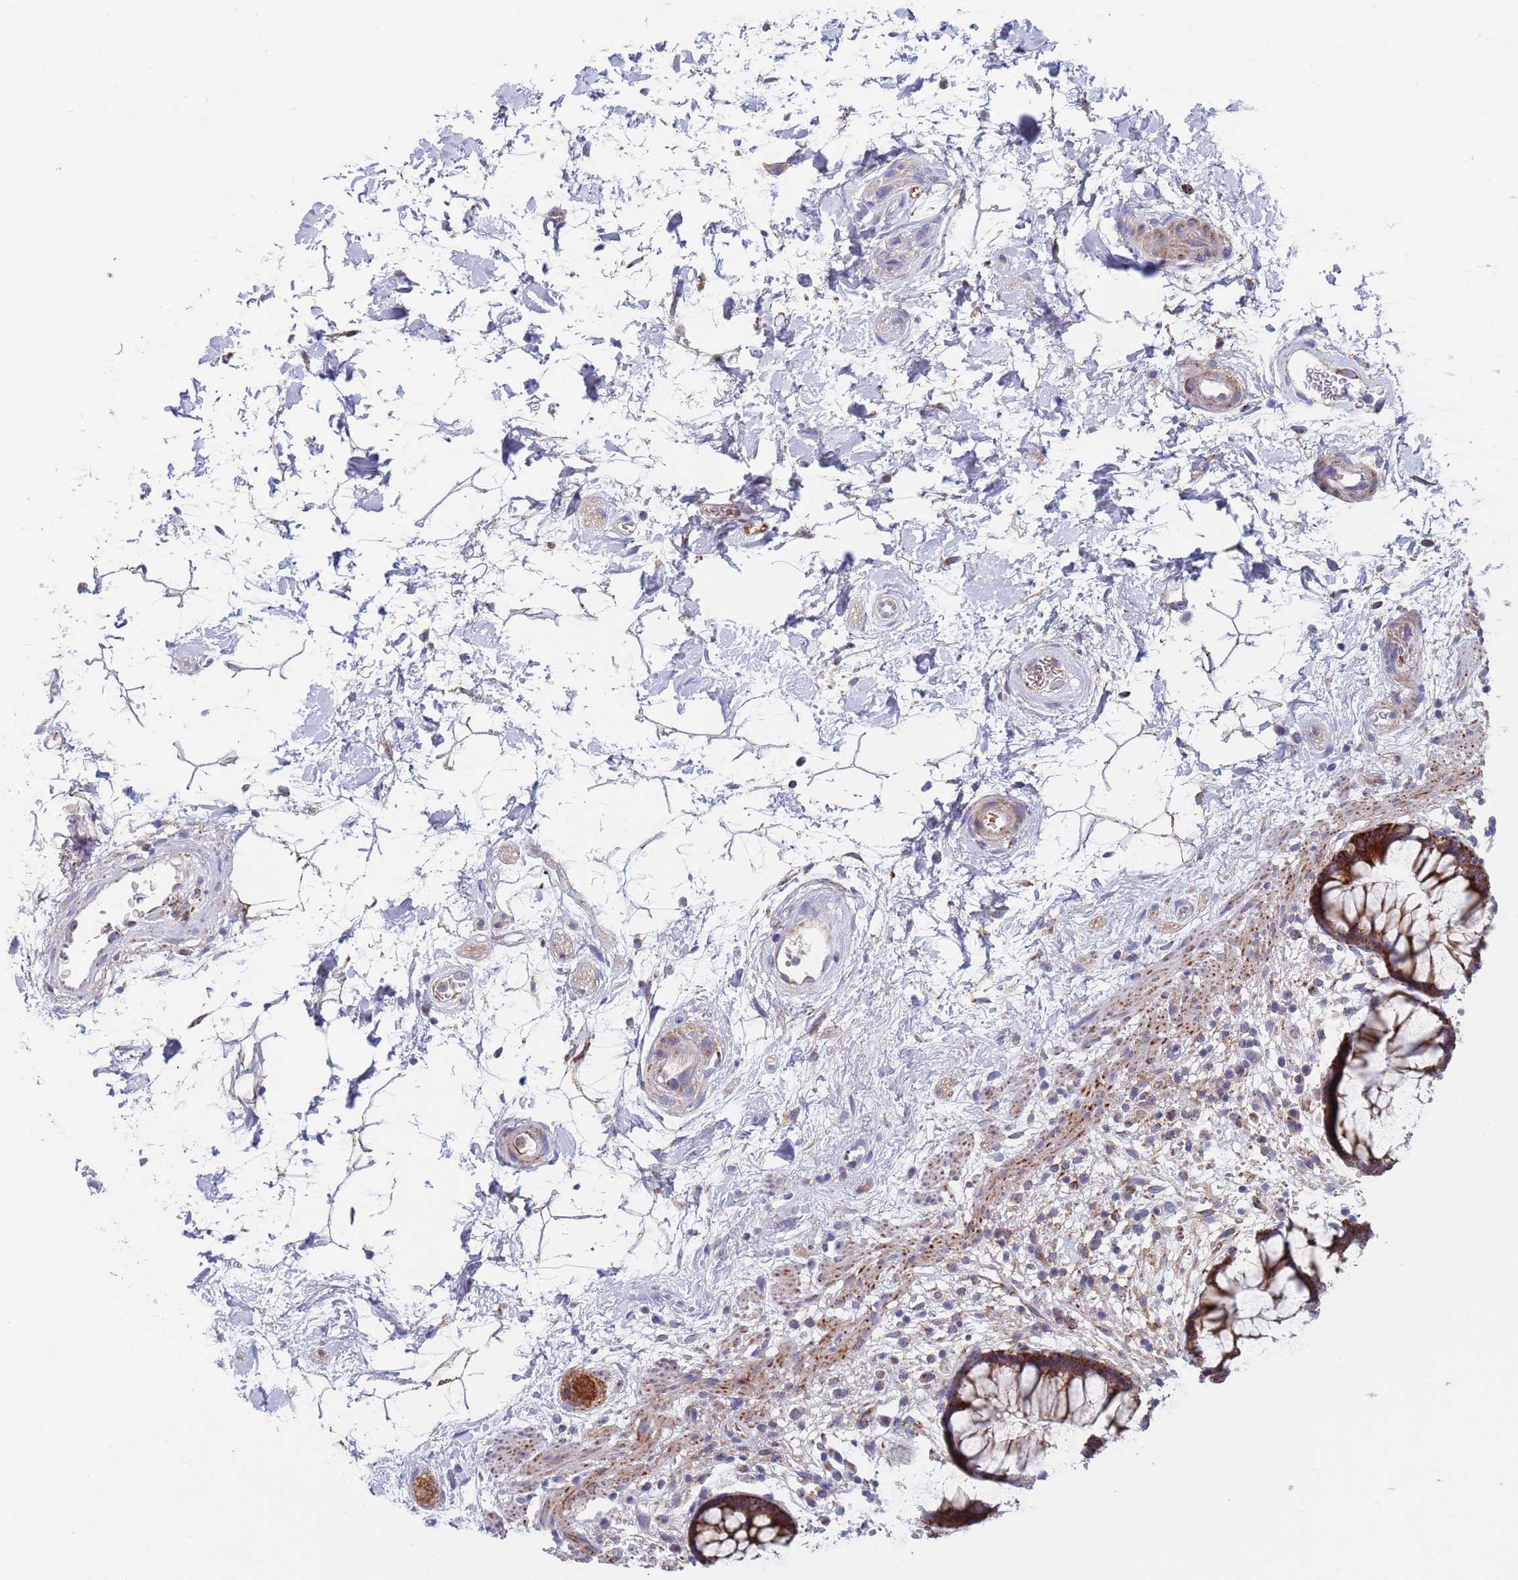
{"staining": {"intensity": "strong", "quantity": ">75%", "location": "cytoplasmic/membranous"}, "tissue": "rectum", "cell_type": "Glandular cells", "image_type": "normal", "snomed": [{"axis": "morphology", "description": "Normal tissue, NOS"}, {"axis": "topography", "description": "Rectum"}], "caption": "Glandular cells exhibit strong cytoplasmic/membranous expression in about >75% of cells in normal rectum. Using DAB (3,3'-diaminobenzidine) (brown) and hematoxylin (blue) stains, captured at high magnification using brightfield microscopy.", "gene": "CHCHD6", "patient": {"sex": "male", "age": 51}}